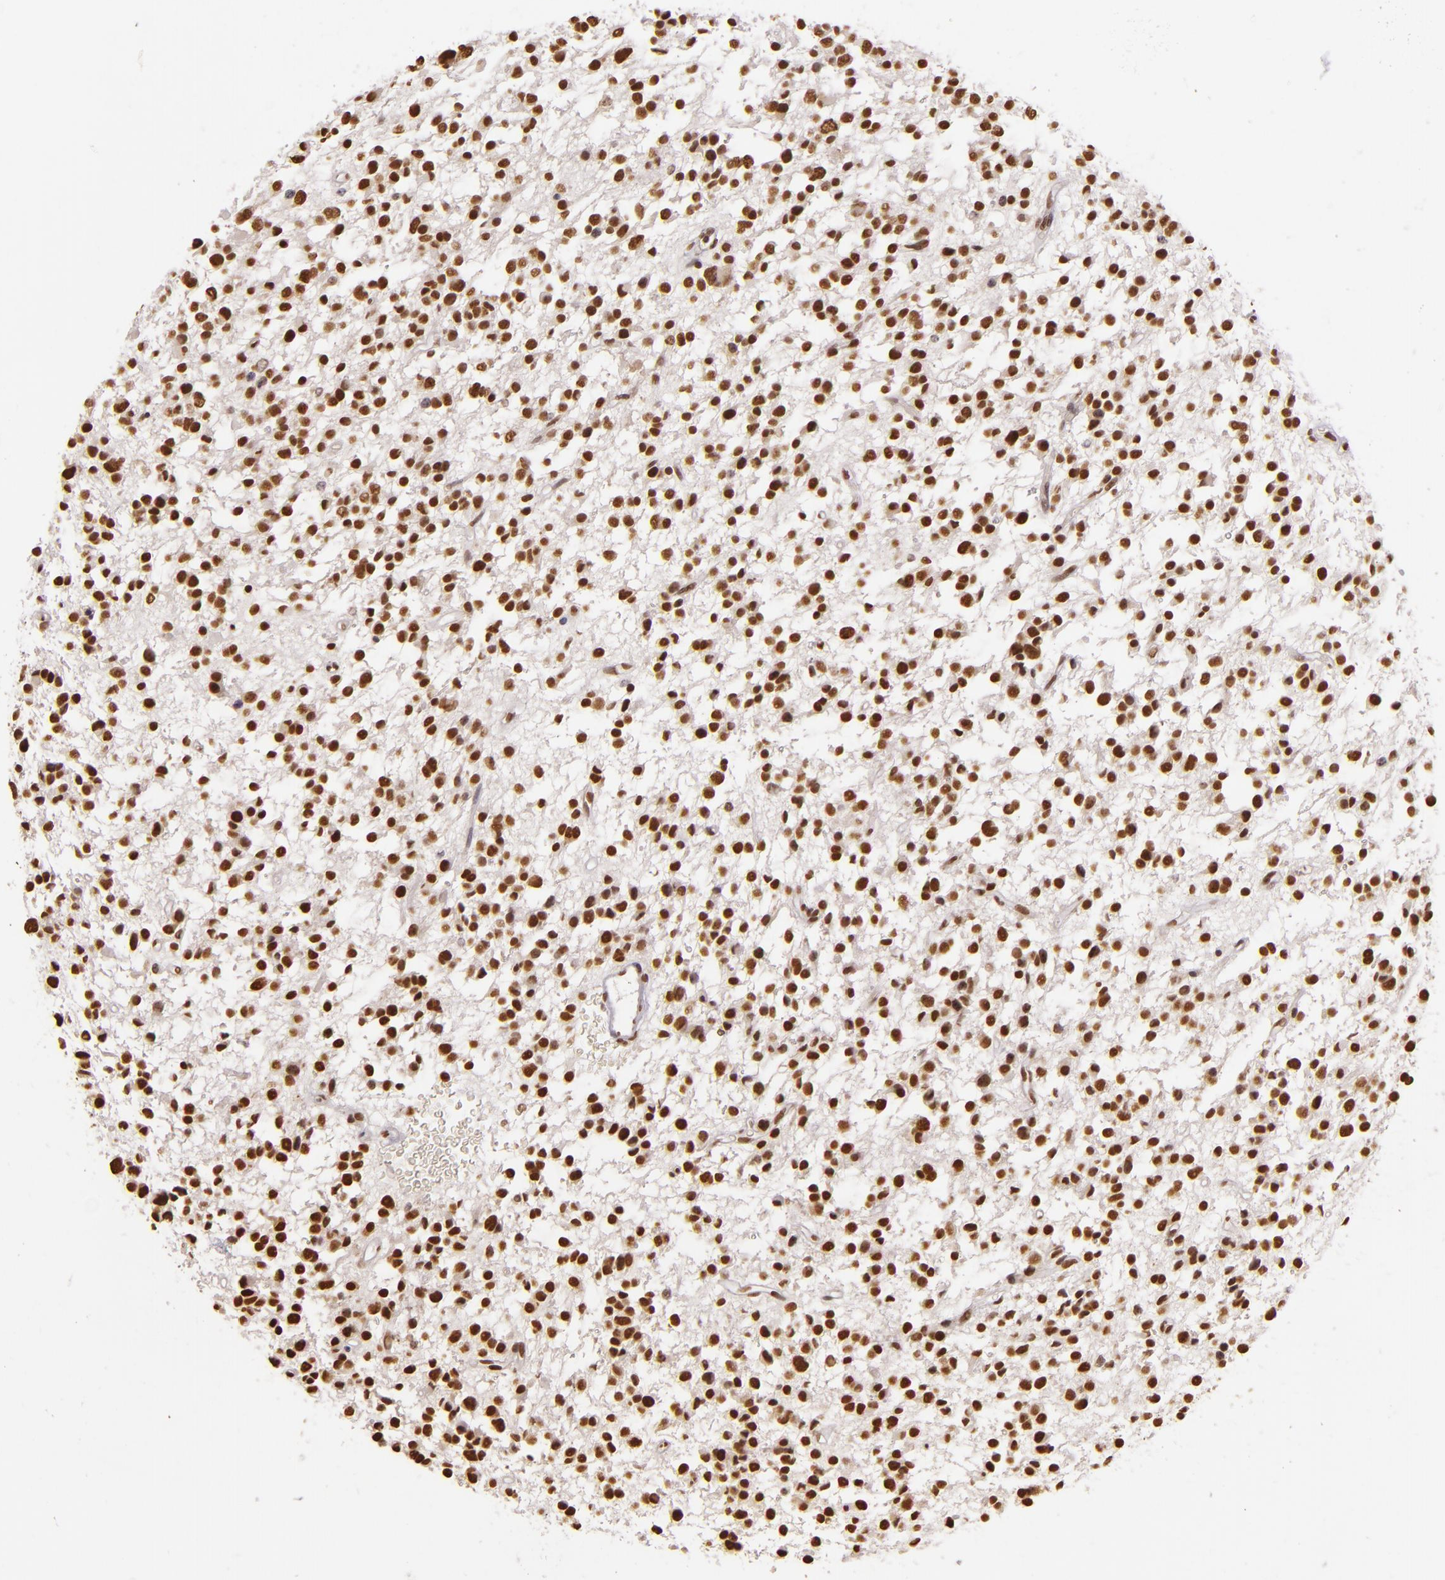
{"staining": {"intensity": "strong", "quantity": ">75%", "location": "nuclear"}, "tissue": "glioma", "cell_type": "Tumor cells", "image_type": "cancer", "snomed": [{"axis": "morphology", "description": "Glioma, malignant, Low grade"}, {"axis": "topography", "description": "Brain"}], "caption": "Malignant glioma (low-grade) stained with DAB immunohistochemistry demonstrates high levels of strong nuclear positivity in approximately >75% of tumor cells.", "gene": "PAPOLA", "patient": {"sex": "female", "age": 36}}